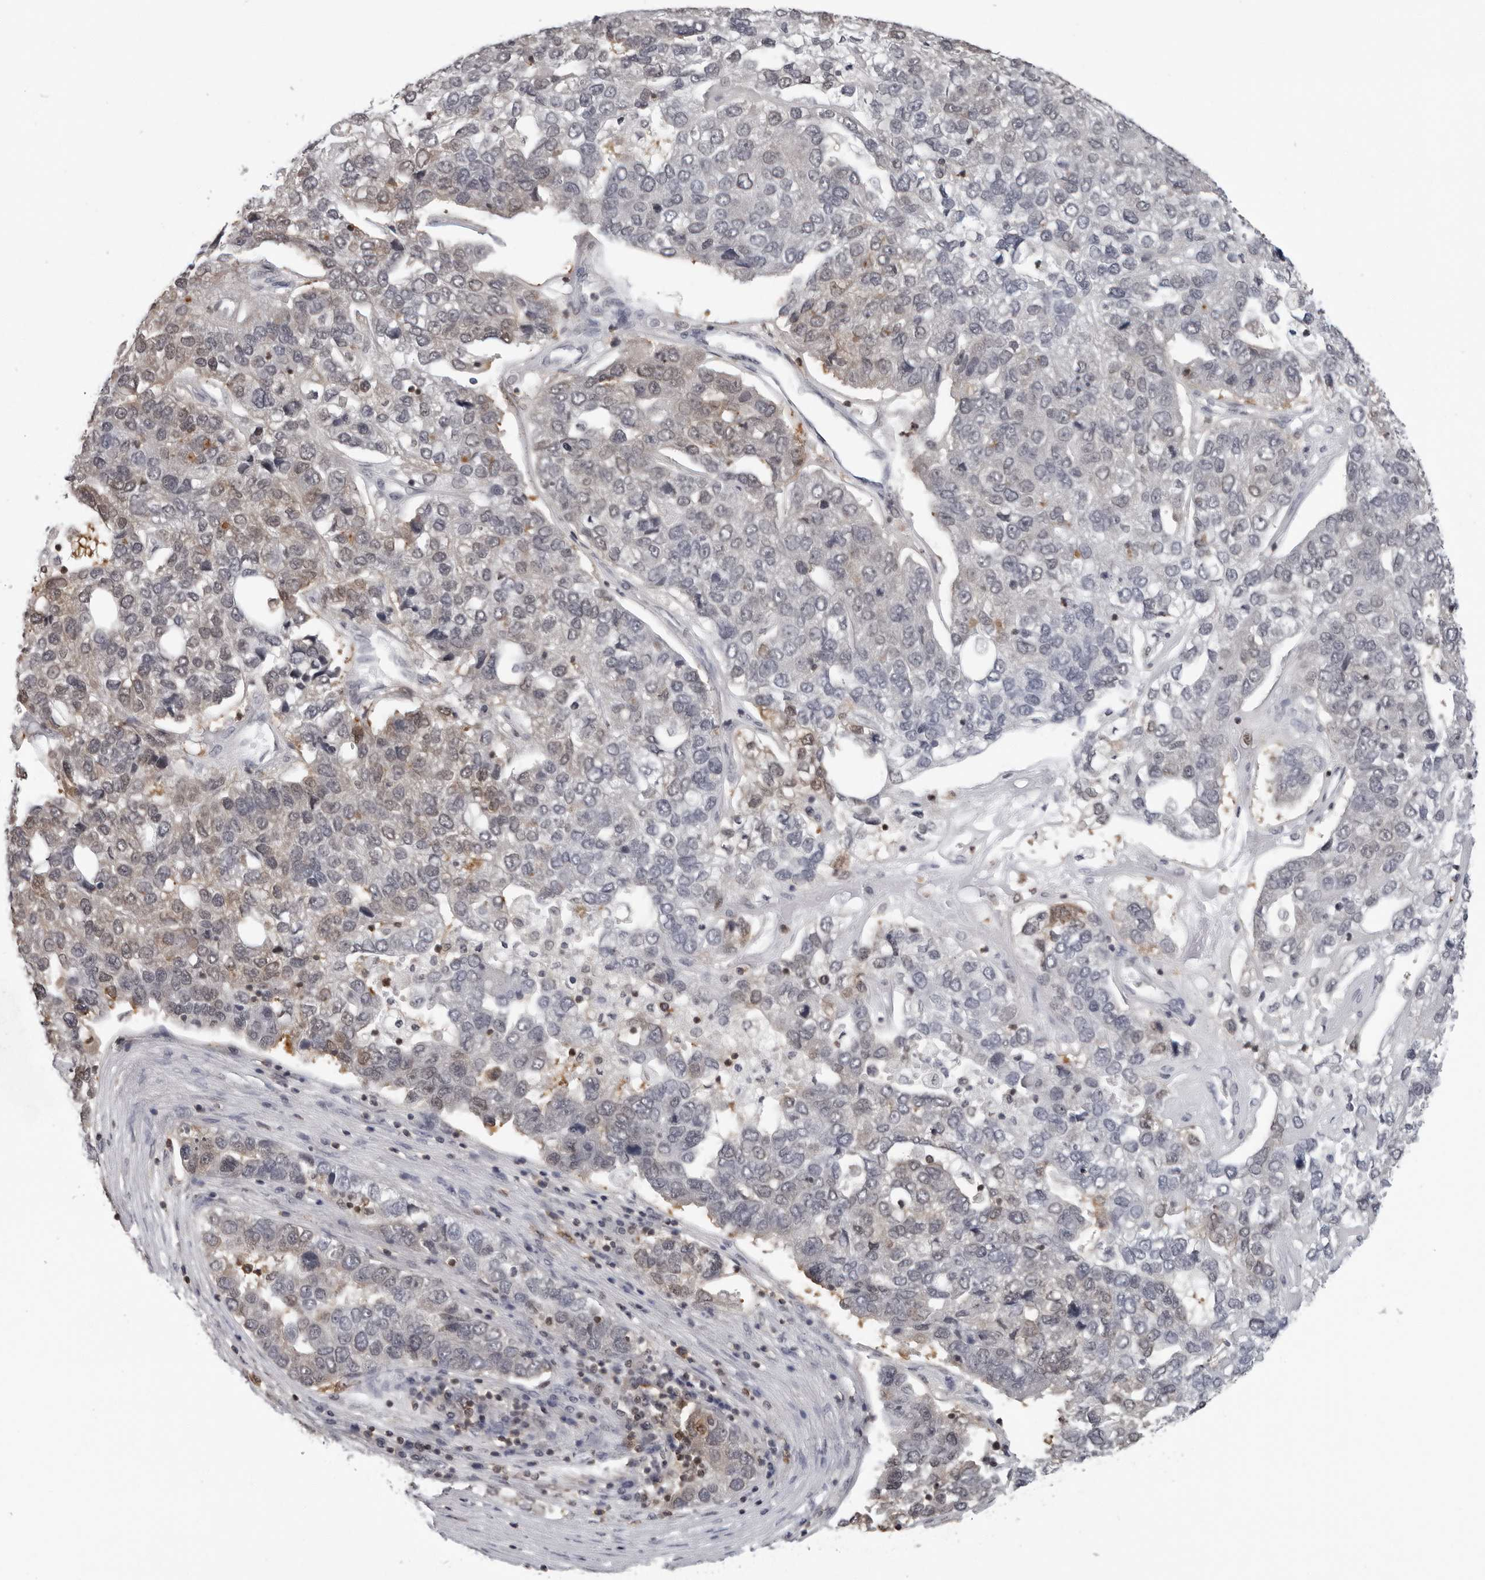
{"staining": {"intensity": "weak", "quantity": "<25%", "location": "cytoplasmic/membranous"}, "tissue": "pancreatic cancer", "cell_type": "Tumor cells", "image_type": "cancer", "snomed": [{"axis": "morphology", "description": "Adenocarcinoma, NOS"}, {"axis": "topography", "description": "Pancreas"}], "caption": "Human pancreatic cancer (adenocarcinoma) stained for a protein using immunohistochemistry reveals no expression in tumor cells.", "gene": "HSPH1", "patient": {"sex": "female", "age": 61}}